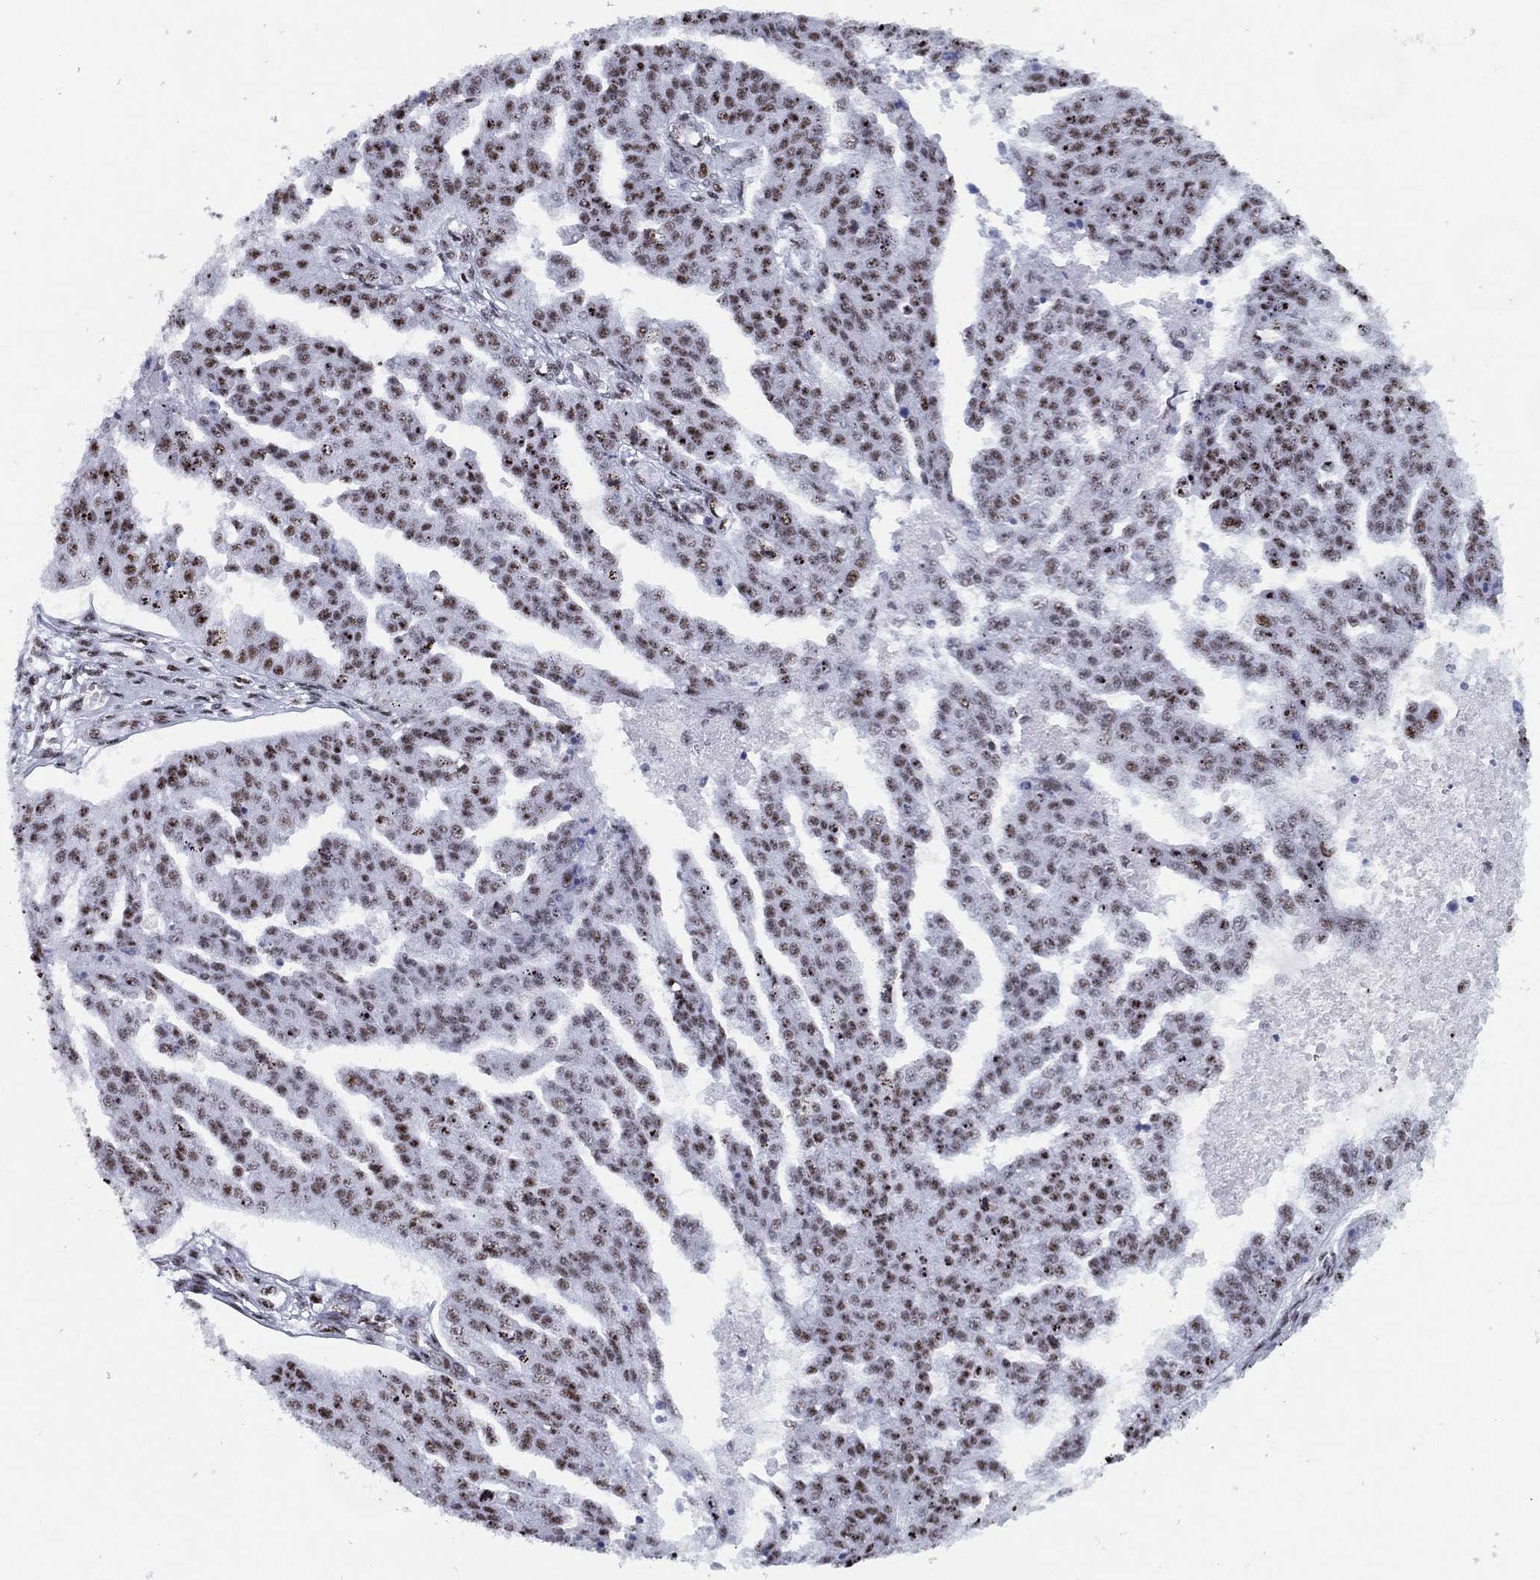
{"staining": {"intensity": "moderate", "quantity": ">75%", "location": "nuclear"}, "tissue": "ovarian cancer", "cell_type": "Tumor cells", "image_type": "cancer", "snomed": [{"axis": "morphology", "description": "Cystadenocarcinoma, serous, NOS"}, {"axis": "topography", "description": "Ovary"}], "caption": "A brown stain labels moderate nuclear positivity of a protein in ovarian serous cystadenocarcinoma tumor cells.", "gene": "CYB561D2", "patient": {"sex": "female", "age": 58}}